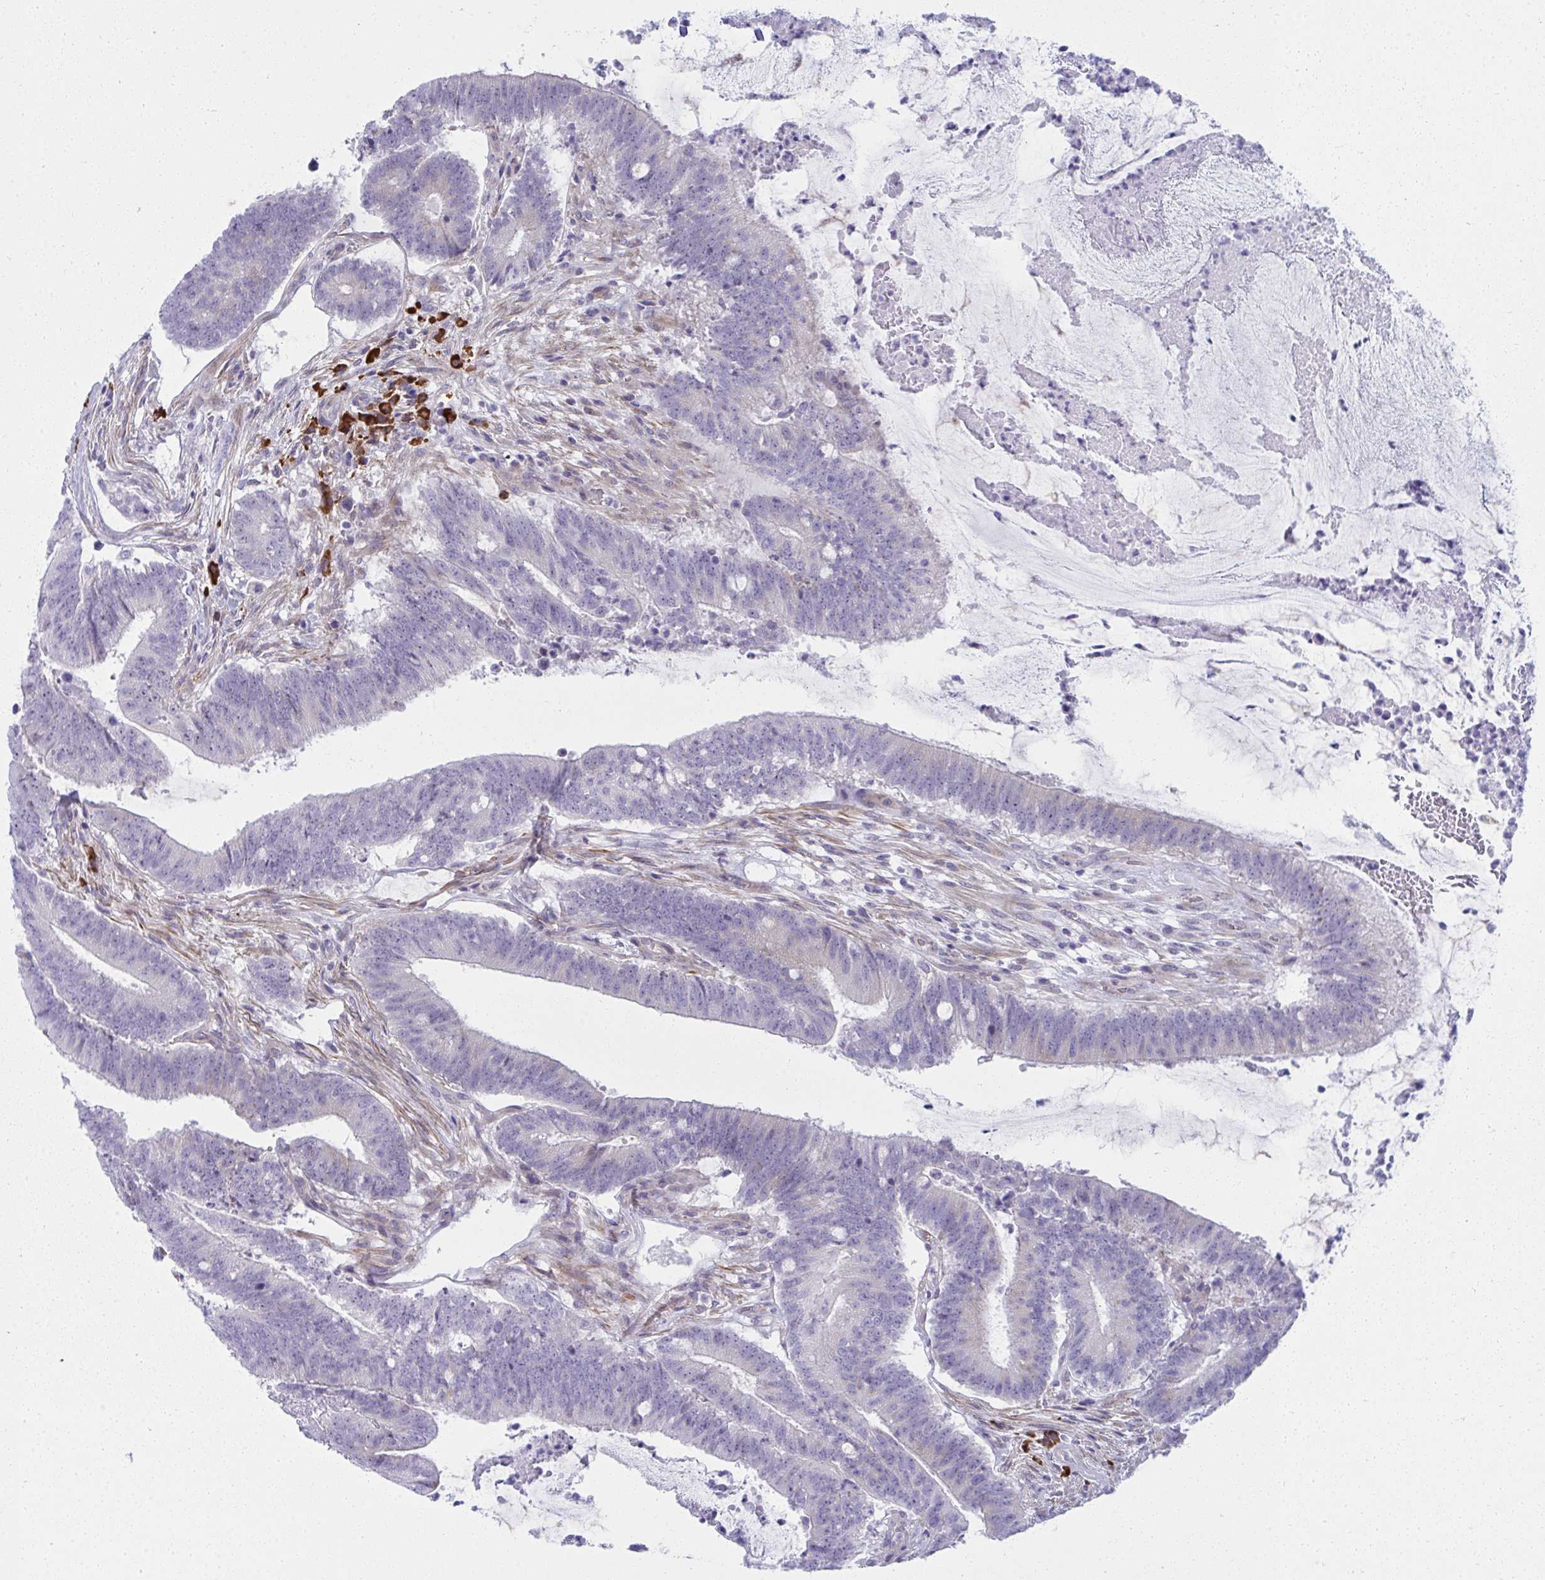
{"staining": {"intensity": "negative", "quantity": "none", "location": "none"}, "tissue": "colorectal cancer", "cell_type": "Tumor cells", "image_type": "cancer", "snomed": [{"axis": "morphology", "description": "Adenocarcinoma, NOS"}, {"axis": "topography", "description": "Colon"}], "caption": "Immunohistochemical staining of adenocarcinoma (colorectal) exhibits no significant expression in tumor cells. (DAB (3,3'-diaminobenzidine) immunohistochemistry (IHC) with hematoxylin counter stain).", "gene": "PUS7L", "patient": {"sex": "female", "age": 43}}